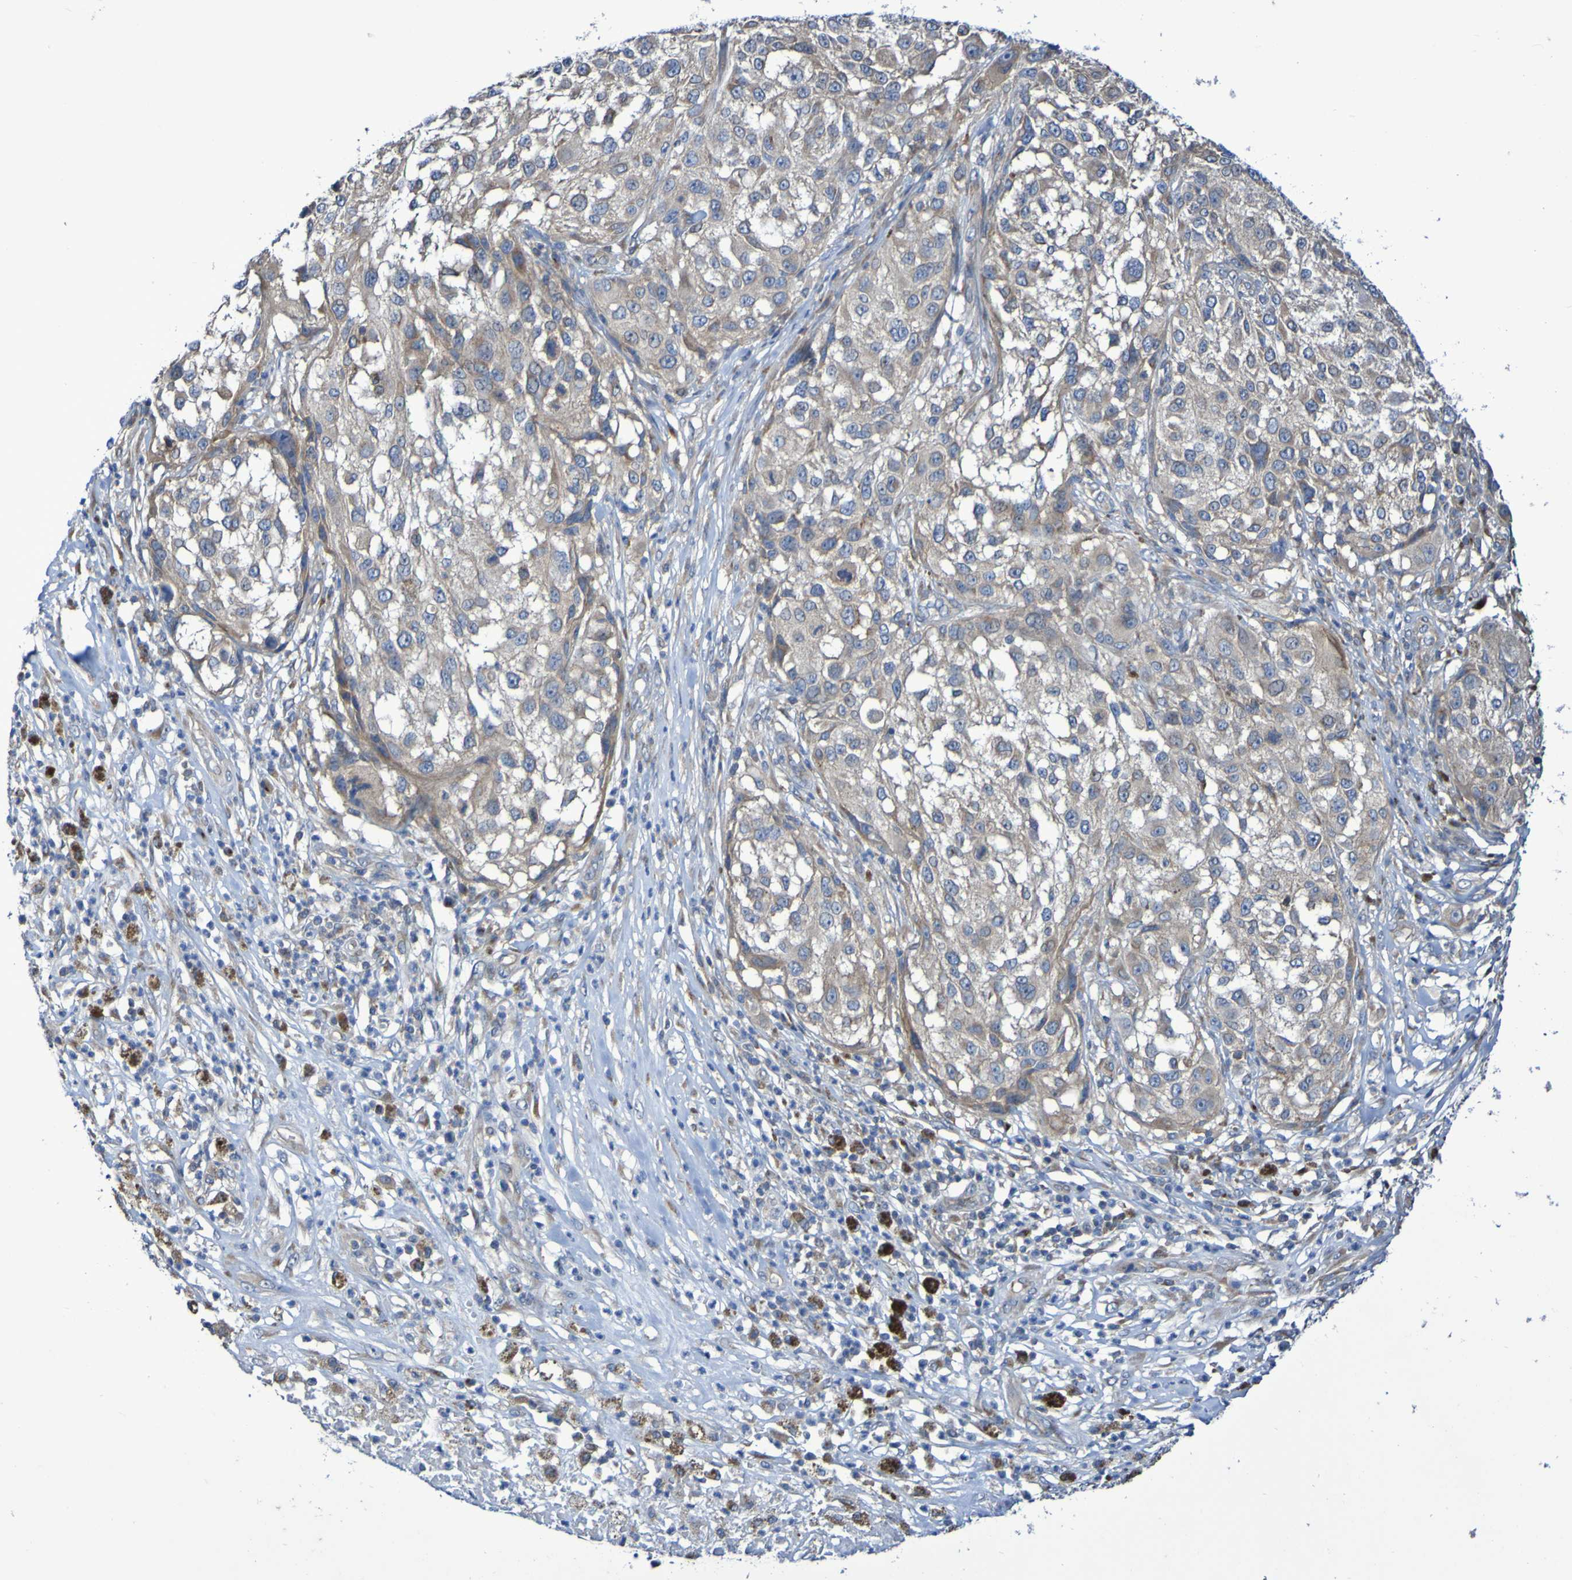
{"staining": {"intensity": "weak", "quantity": ">75%", "location": "cytoplasmic/membranous"}, "tissue": "melanoma", "cell_type": "Tumor cells", "image_type": "cancer", "snomed": [{"axis": "morphology", "description": "Necrosis, NOS"}, {"axis": "morphology", "description": "Malignant melanoma, NOS"}, {"axis": "topography", "description": "Skin"}], "caption": "The photomicrograph demonstrates a brown stain indicating the presence of a protein in the cytoplasmic/membranous of tumor cells in malignant melanoma.", "gene": "LMBRD2", "patient": {"sex": "female", "age": 87}}